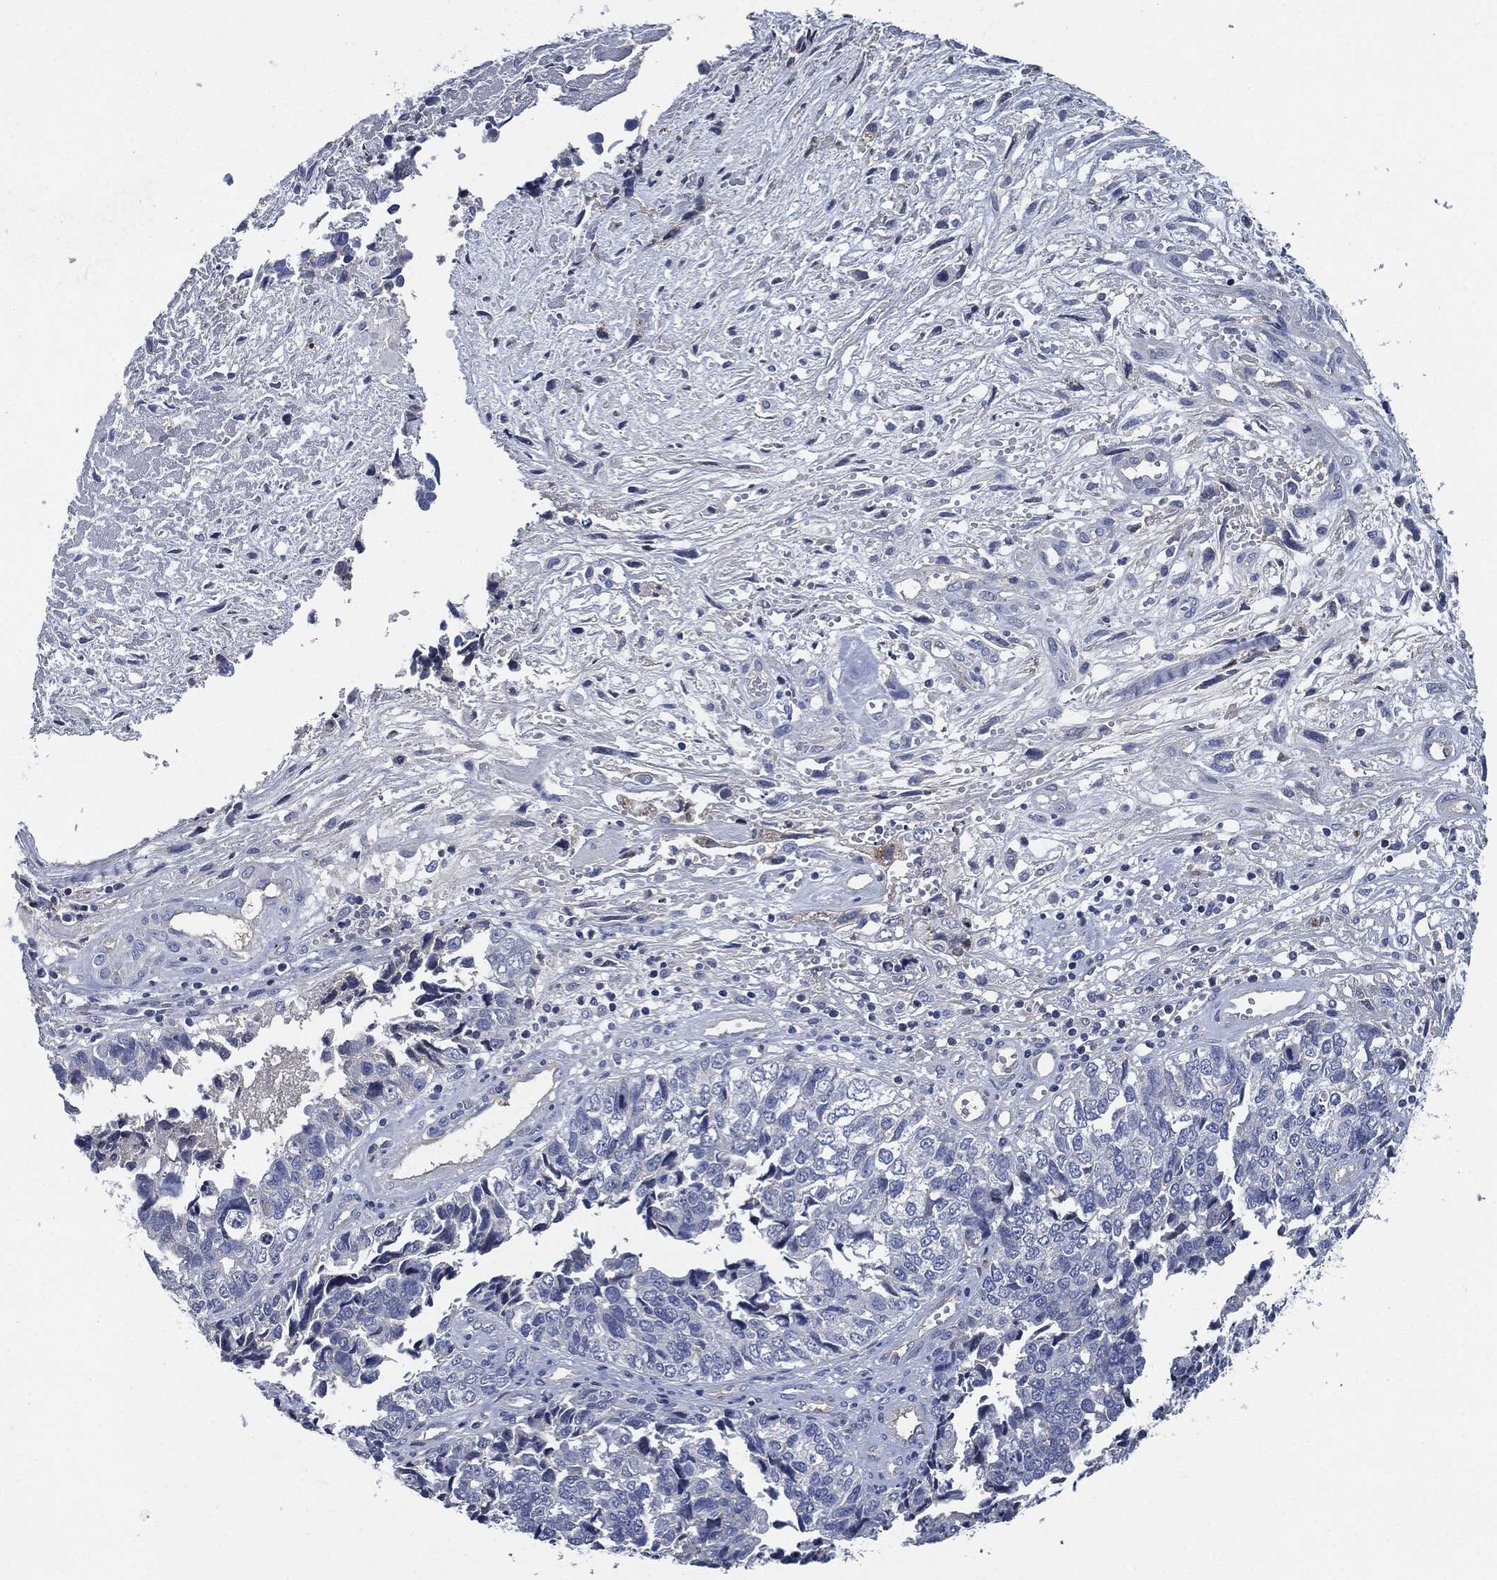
{"staining": {"intensity": "negative", "quantity": "none", "location": "none"}, "tissue": "cervical cancer", "cell_type": "Tumor cells", "image_type": "cancer", "snomed": [{"axis": "morphology", "description": "Squamous cell carcinoma, NOS"}, {"axis": "topography", "description": "Cervix"}], "caption": "Tumor cells show no significant staining in cervical squamous cell carcinoma.", "gene": "CD27", "patient": {"sex": "female", "age": 63}}